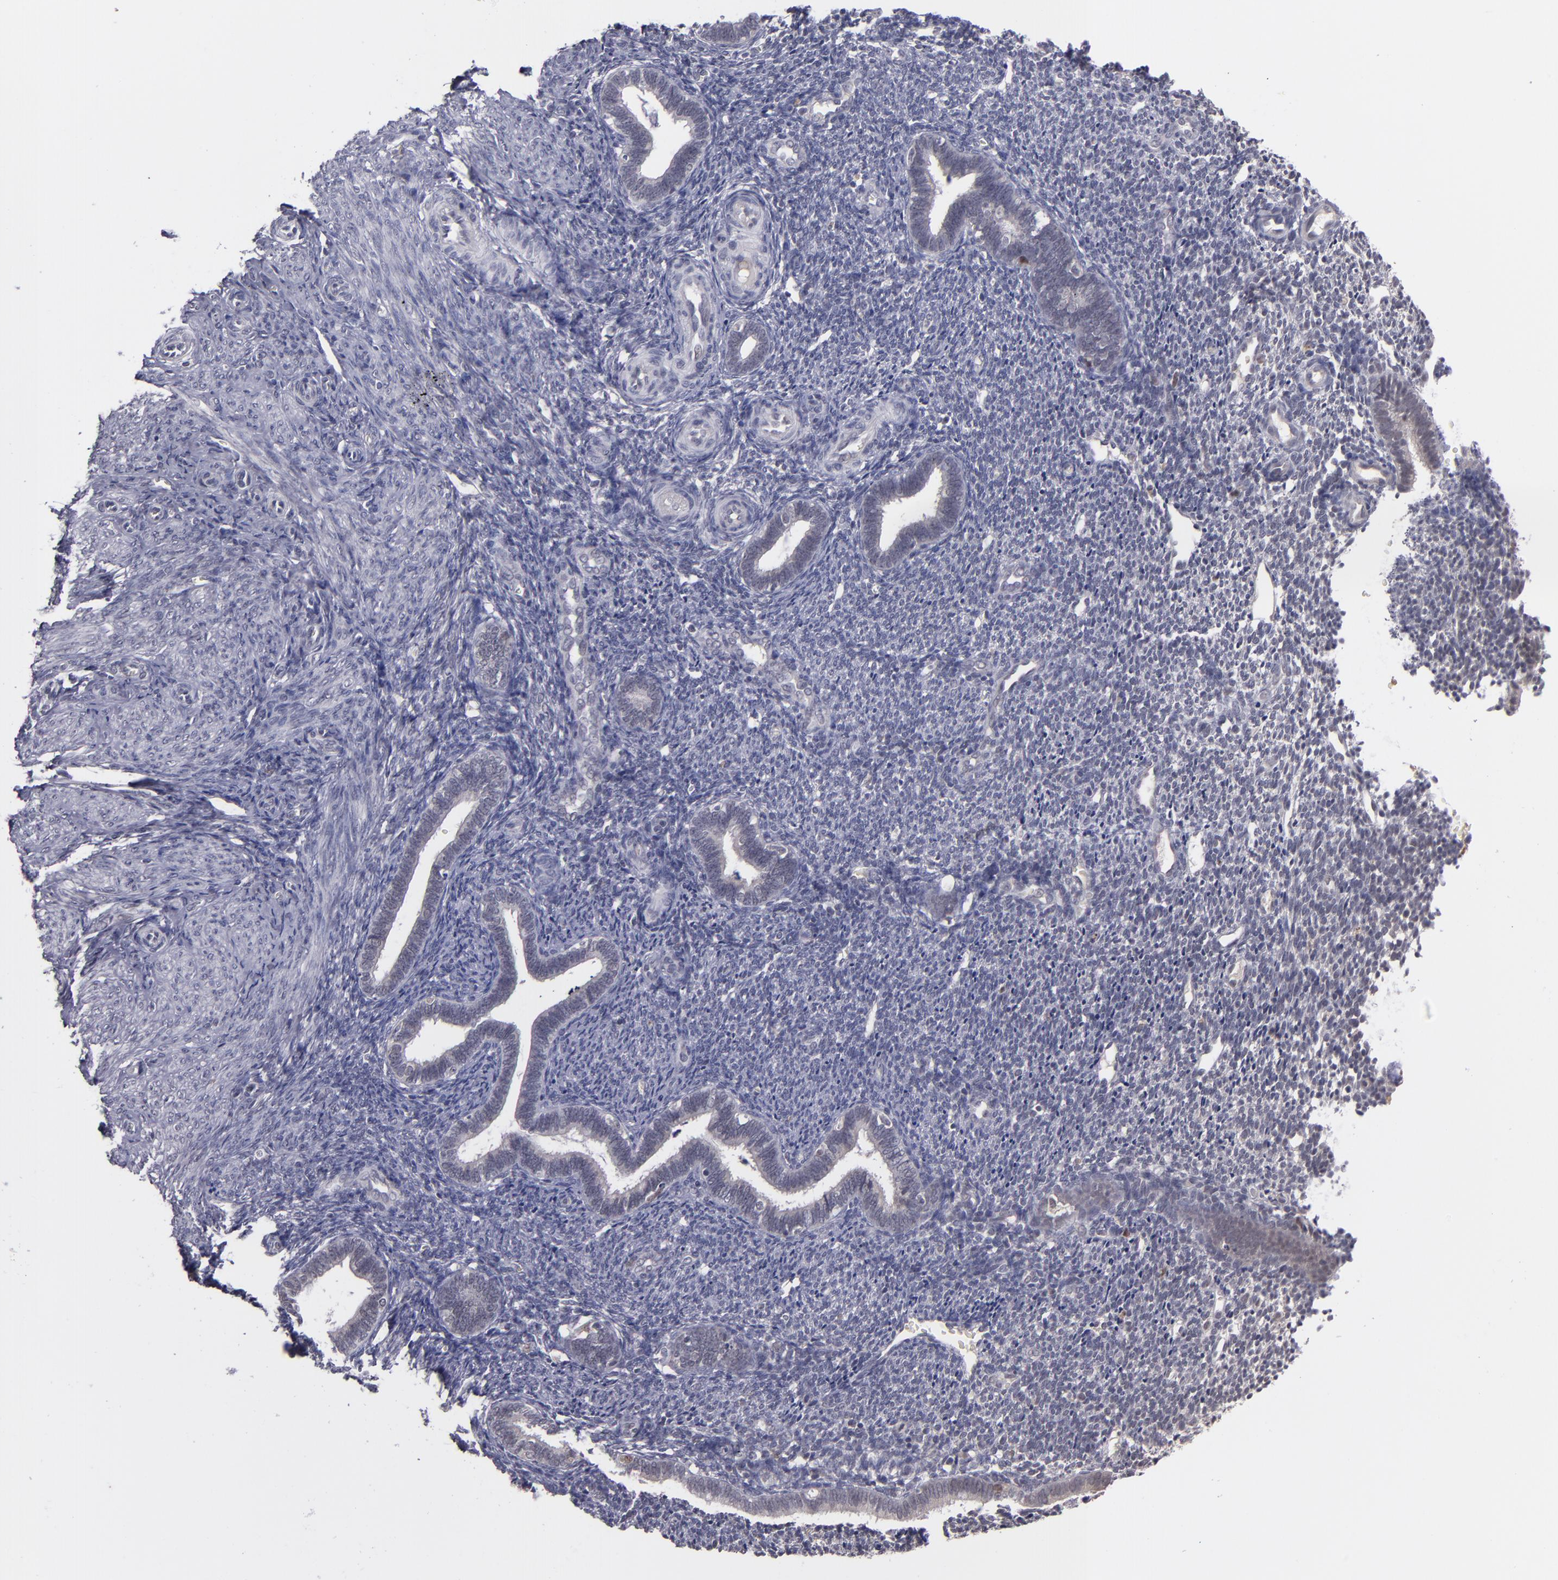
{"staining": {"intensity": "negative", "quantity": "none", "location": "none"}, "tissue": "endometrium", "cell_type": "Cells in endometrial stroma", "image_type": "normal", "snomed": [{"axis": "morphology", "description": "Normal tissue, NOS"}, {"axis": "topography", "description": "Endometrium"}], "caption": "DAB immunohistochemical staining of benign endometrium exhibits no significant positivity in cells in endometrial stroma. The staining was performed using DAB to visualize the protein expression in brown, while the nuclei were stained in blue with hematoxylin (Magnification: 20x).", "gene": "CDC7", "patient": {"sex": "female", "age": 27}}